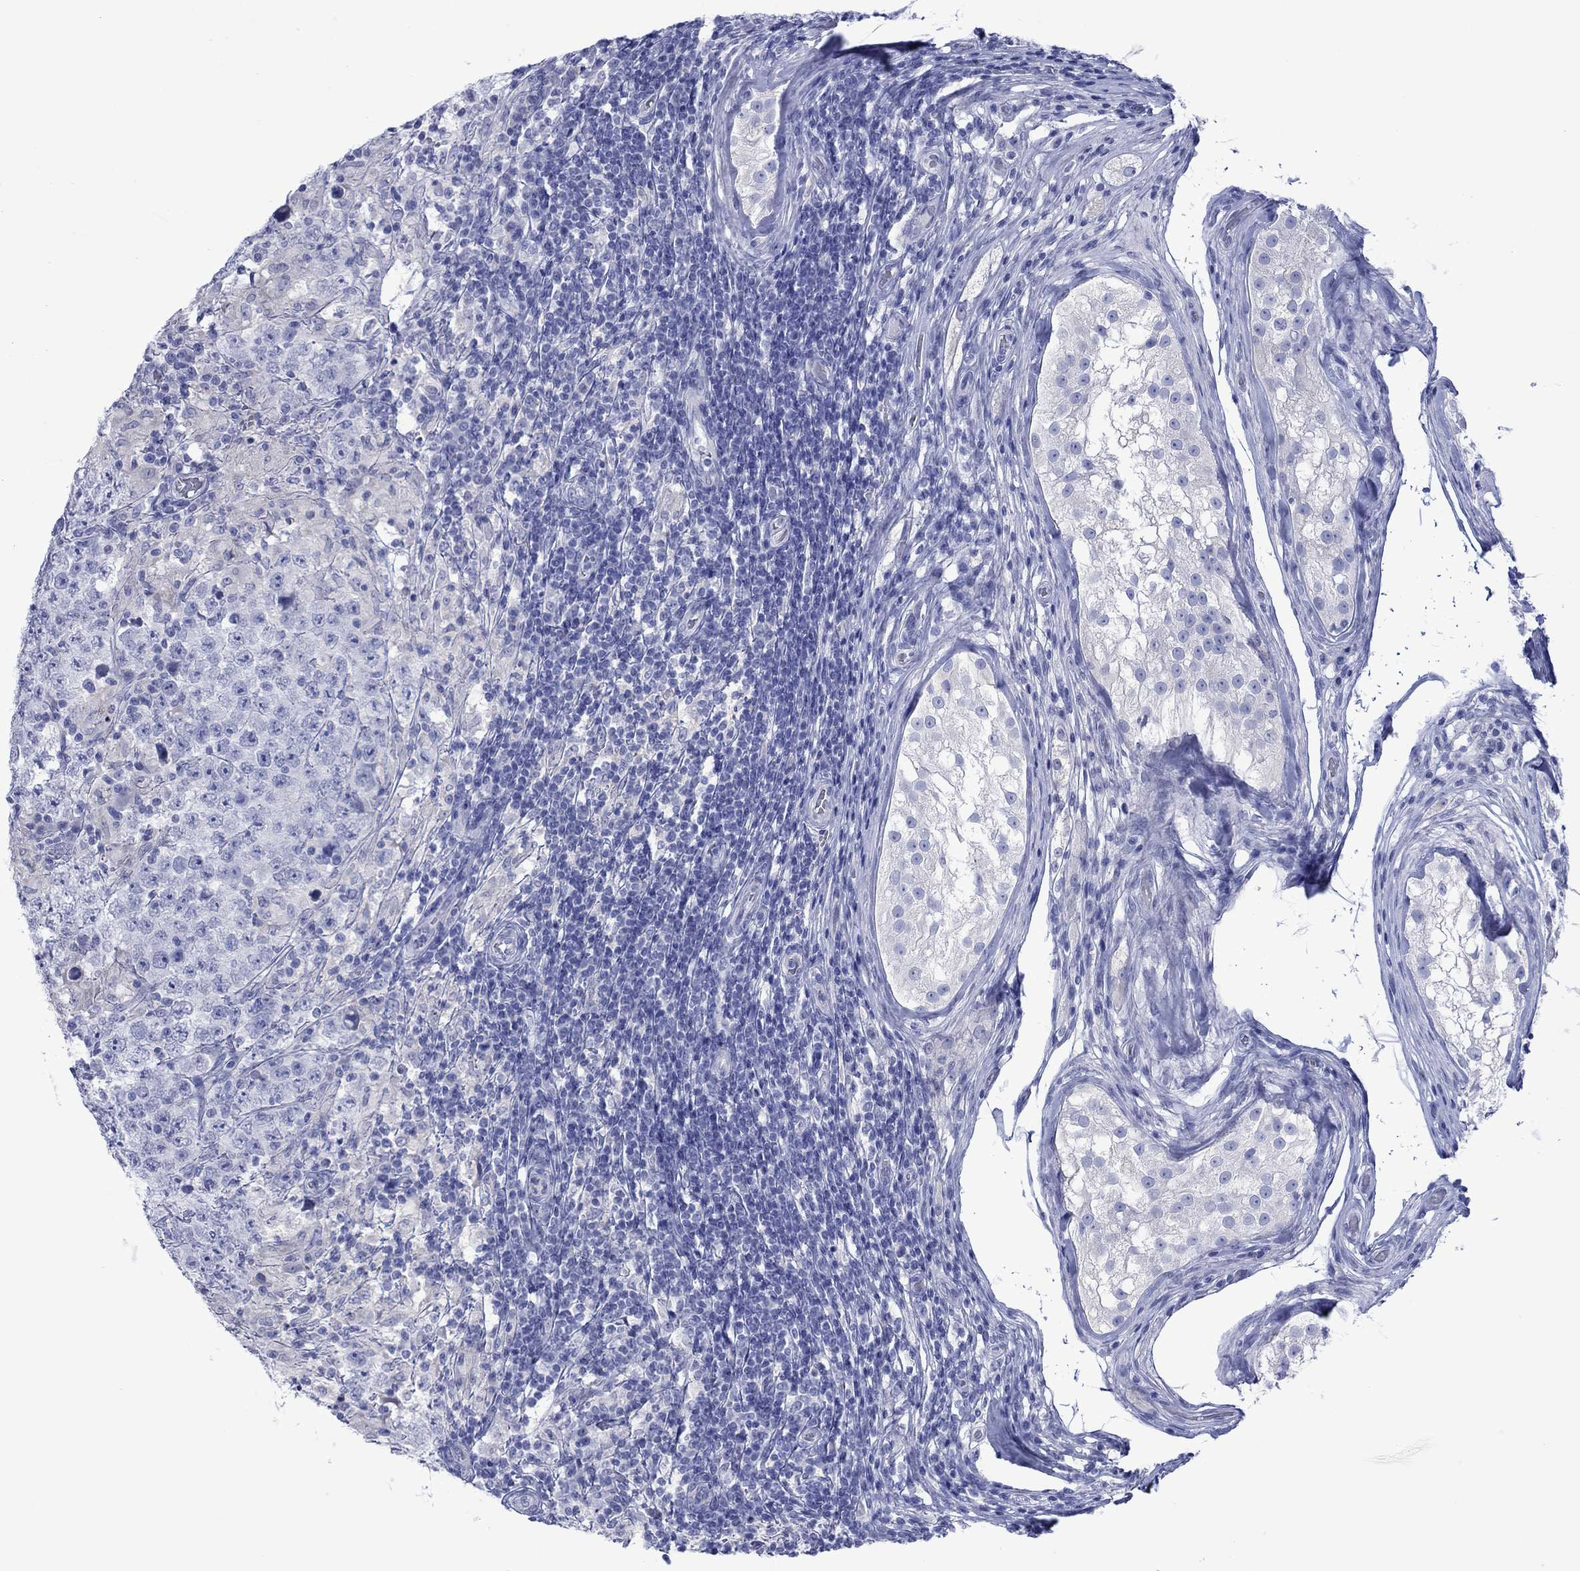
{"staining": {"intensity": "negative", "quantity": "none", "location": "none"}, "tissue": "testis cancer", "cell_type": "Tumor cells", "image_type": "cancer", "snomed": [{"axis": "morphology", "description": "Seminoma, NOS"}, {"axis": "morphology", "description": "Carcinoma, Embryonal, NOS"}, {"axis": "topography", "description": "Testis"}], "caption": "IHC photomicrograph of neoplastic tissue: testis seminoma stained with DAB reveals no significant protein expression in tumor cells. (Stains: DAB (3,3'-diaminobenzidine) immunohistochemistry (IHC) with hematoxylin counter stain, Microscopy: brightfield microscopy at high magnification).", "gene": "MLANA", "patient": {"sex": "male", "age": 41}}